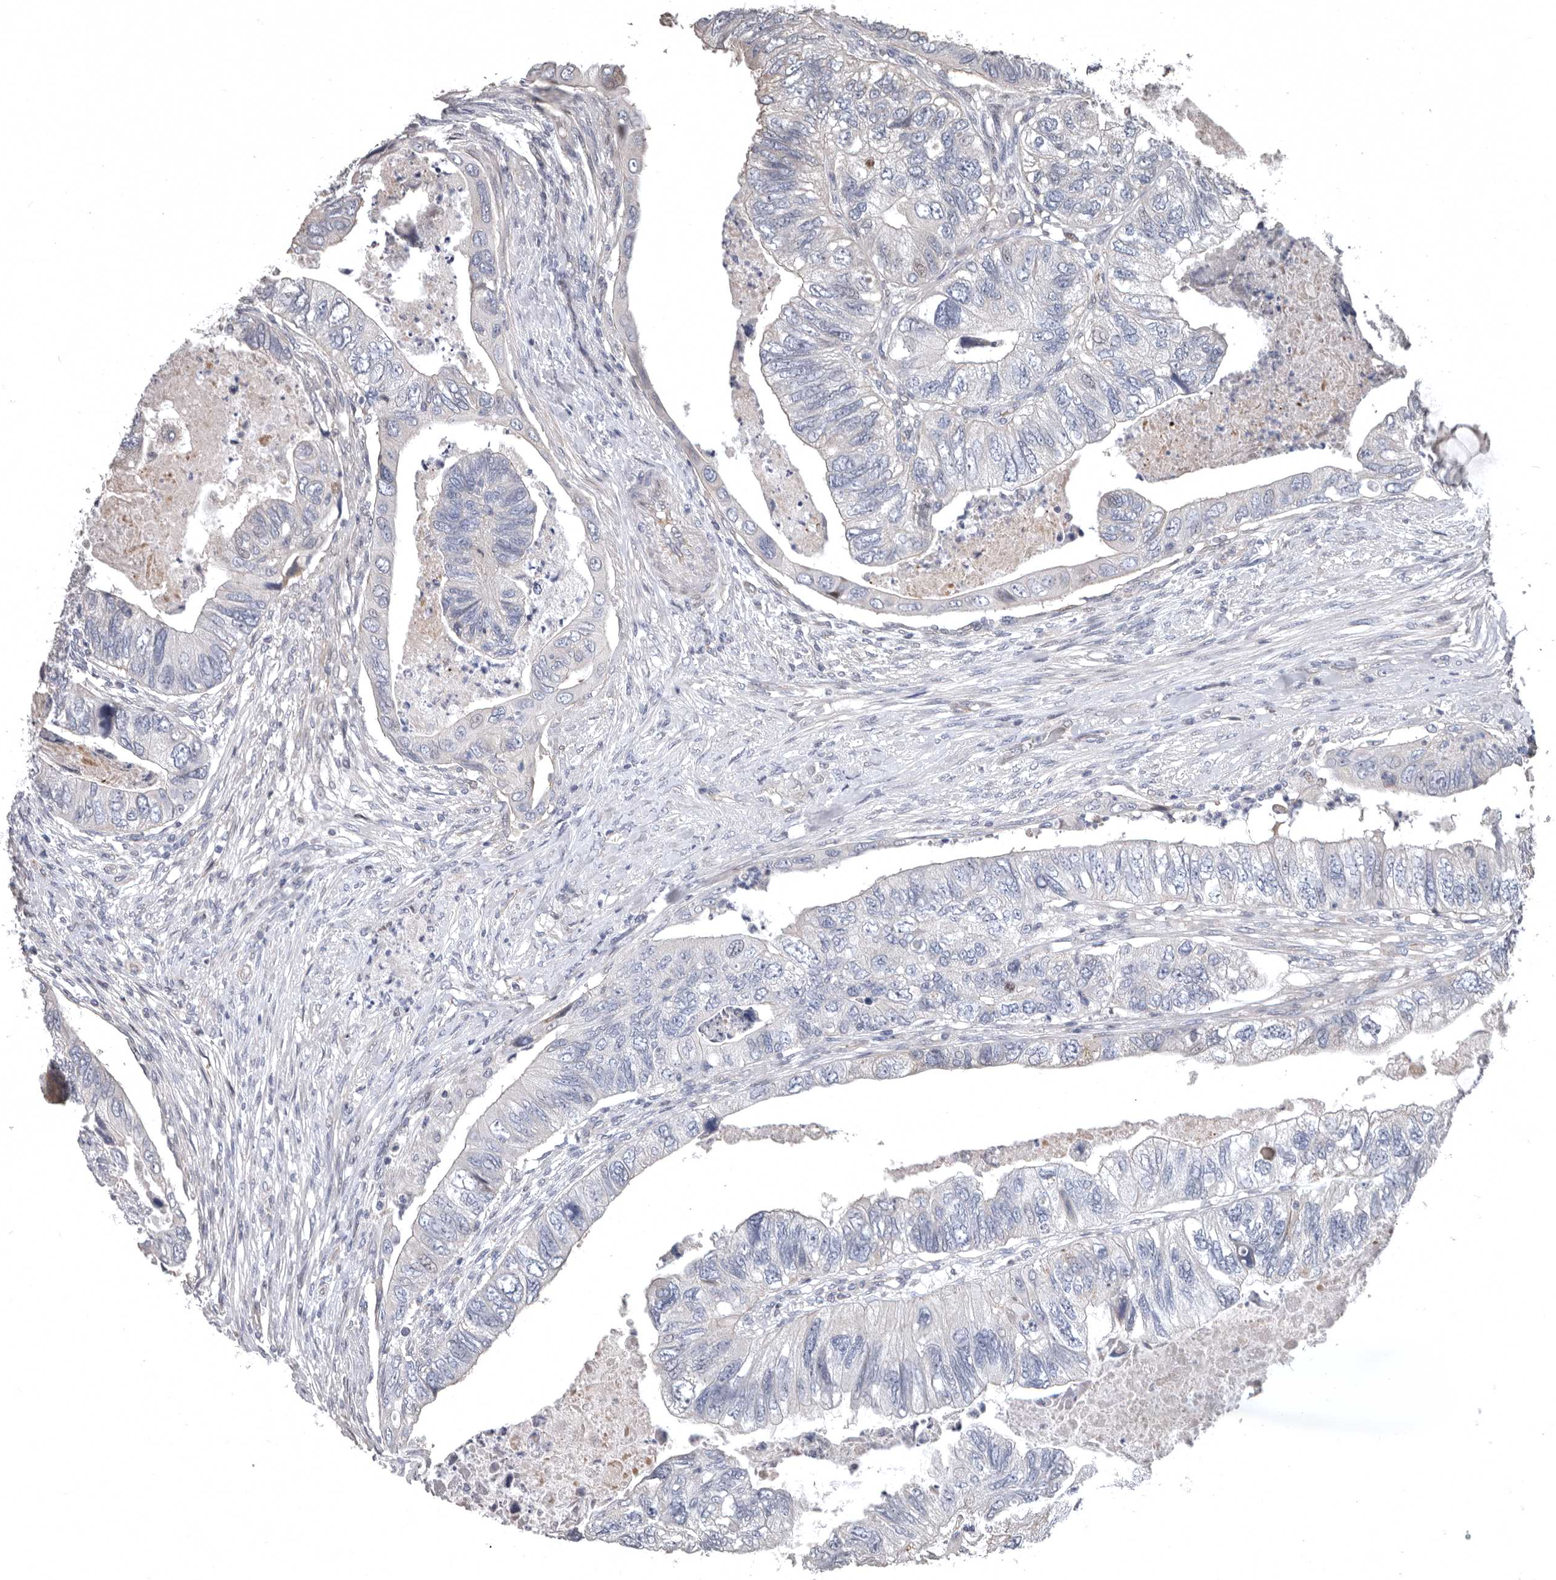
{"staining": {"intensity": "negative", "quantity": "none", "location": "none"}, "tissue": "colorectal cancer", "cell_type": "Tumor cells", "image_type": "cancer", "snomed": [{"axis": "morphology", "description": "Adenocarcinoma, NOS"}, {"axis": "topography", "description": "Rectum"}], "caption": "Immunohistochemical staining of human colorectal cancer displays no significant positivity in tumor cells. (DAB (3,3'-diaminobenzidine) IHC with hematoxylin counter stain).", "gene": "RNF217", "patient": {"sex": "male", "age": 63}}